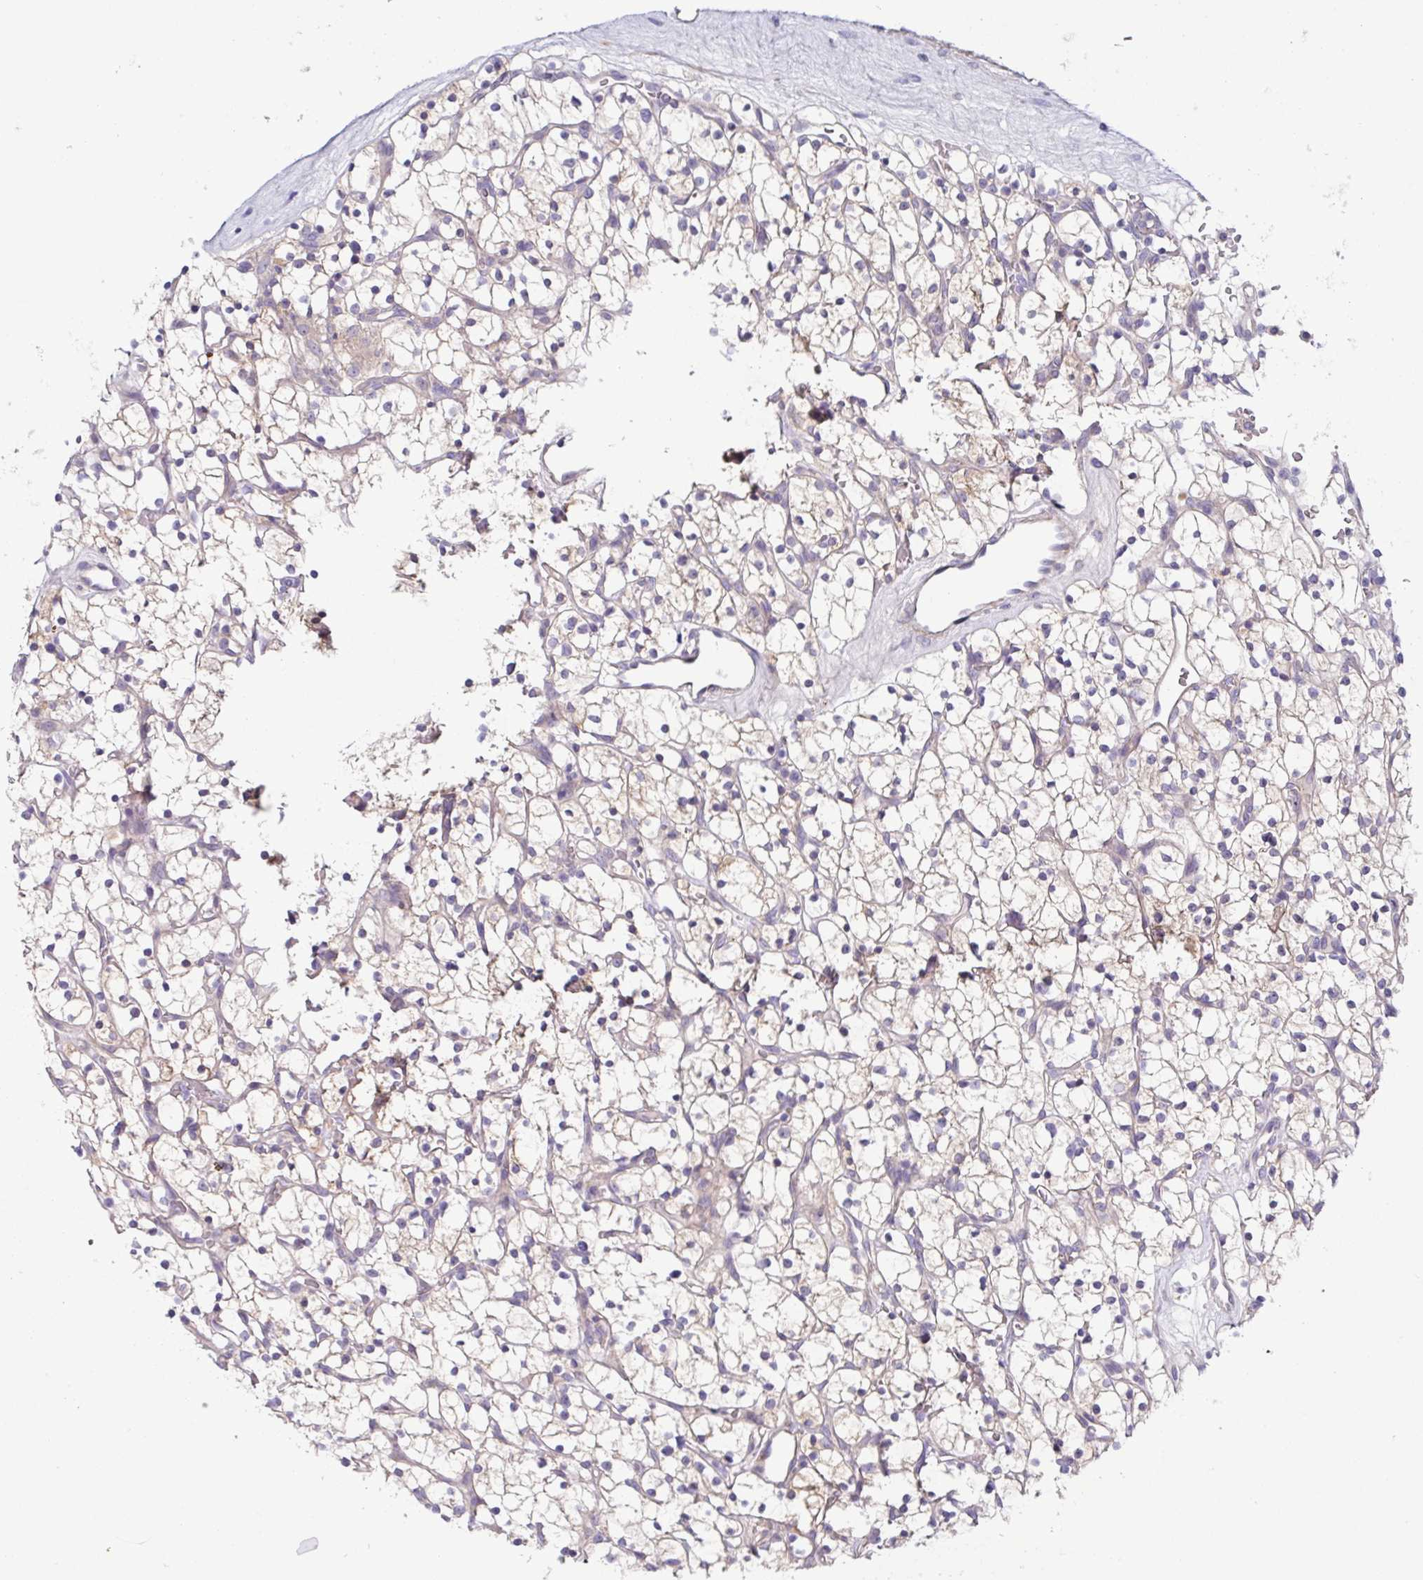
{"staining": {"intensity": "weak", "quantity": "25%-75%", "location": "cytoplasmic/membranous"}, "tissue": "renal cancer", "cell_type": "Tumor cells", "image_type": "cancer", "snomed": [{"axis": "morphology", "description": "Adenocarcinoma, NOS"}, {"axis": "topography", "description": "Kidney"}], "caption": "An immunohistochemistry (IHC) photomicrograph of neoplastic tissue is shown. Protein staining in brown highlights weak cytoplasmic/membranous positivity in adenocarcinoma (renal) within tumor cells. The protein is shown in brown color, while the nuclei are stained blue.", "gene": "CFAP97D1", "patient": {"sex": "female", "age": 64}}